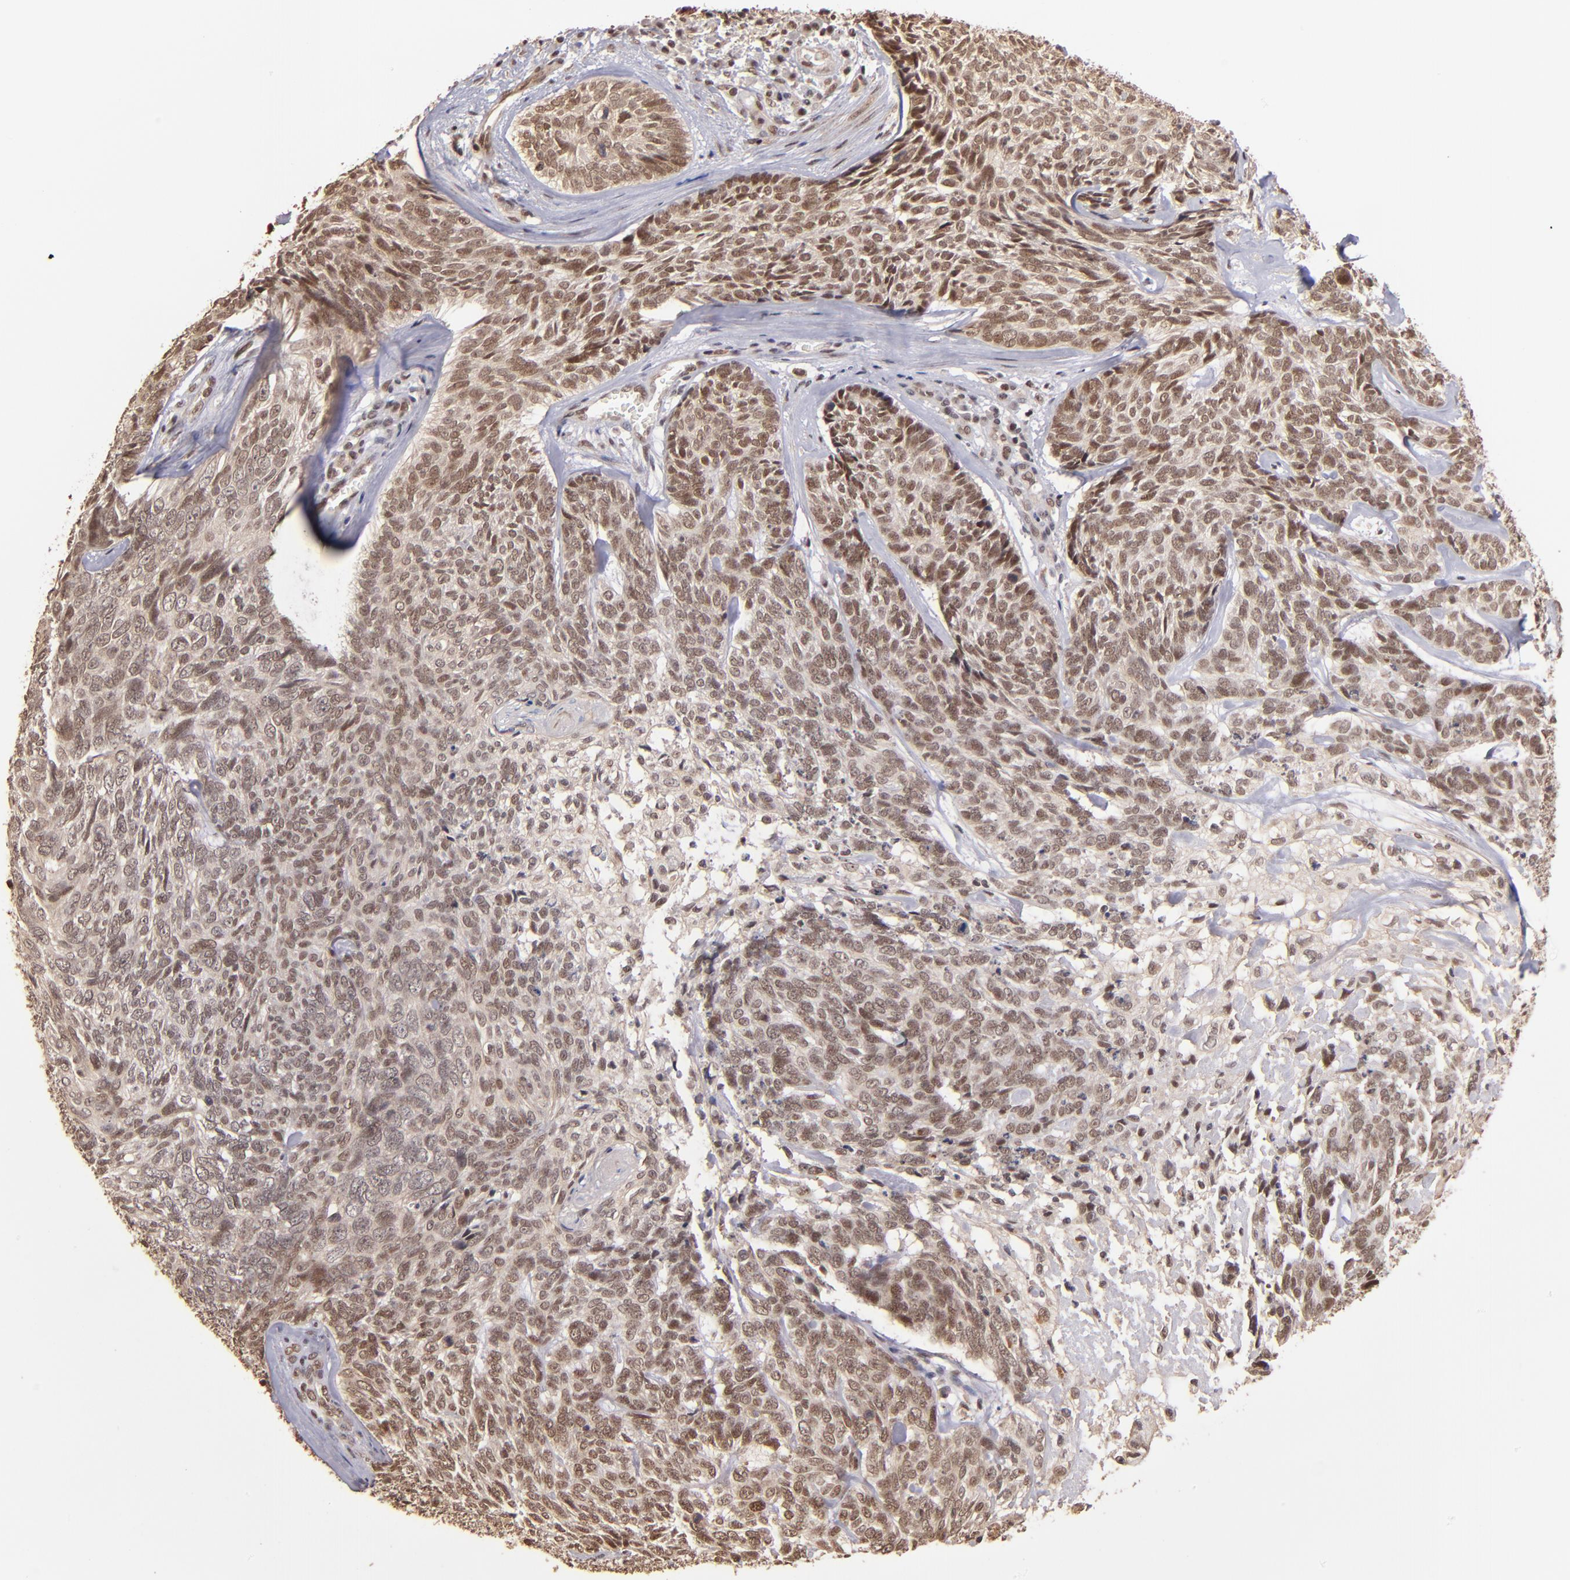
{"staining": {"intensity": "weak", "quantity": ">75%", "location": "nuclear"}, "tissue": "skin cancer", "cell_type": "Tumor cells", "image_type": "cancer", "snomed": [{"axis": "morphology", "description": "Basal cell carcinoma"}, {"axis": "topography", "description": "Skin"}], "caption": "Immunohistochemistry staining of basal cell carcinoma (skin), which shows low levels of weak nuclear positivity in approximately >75% of tumor cells indicating weak nuclear protein staining. The staining was performed using DAB (brown) for protein detection and nuclei were counterstained in hematoxylin (blue).", "gene": "TERF2", "patient": {"sex": "male", "age": 72}}